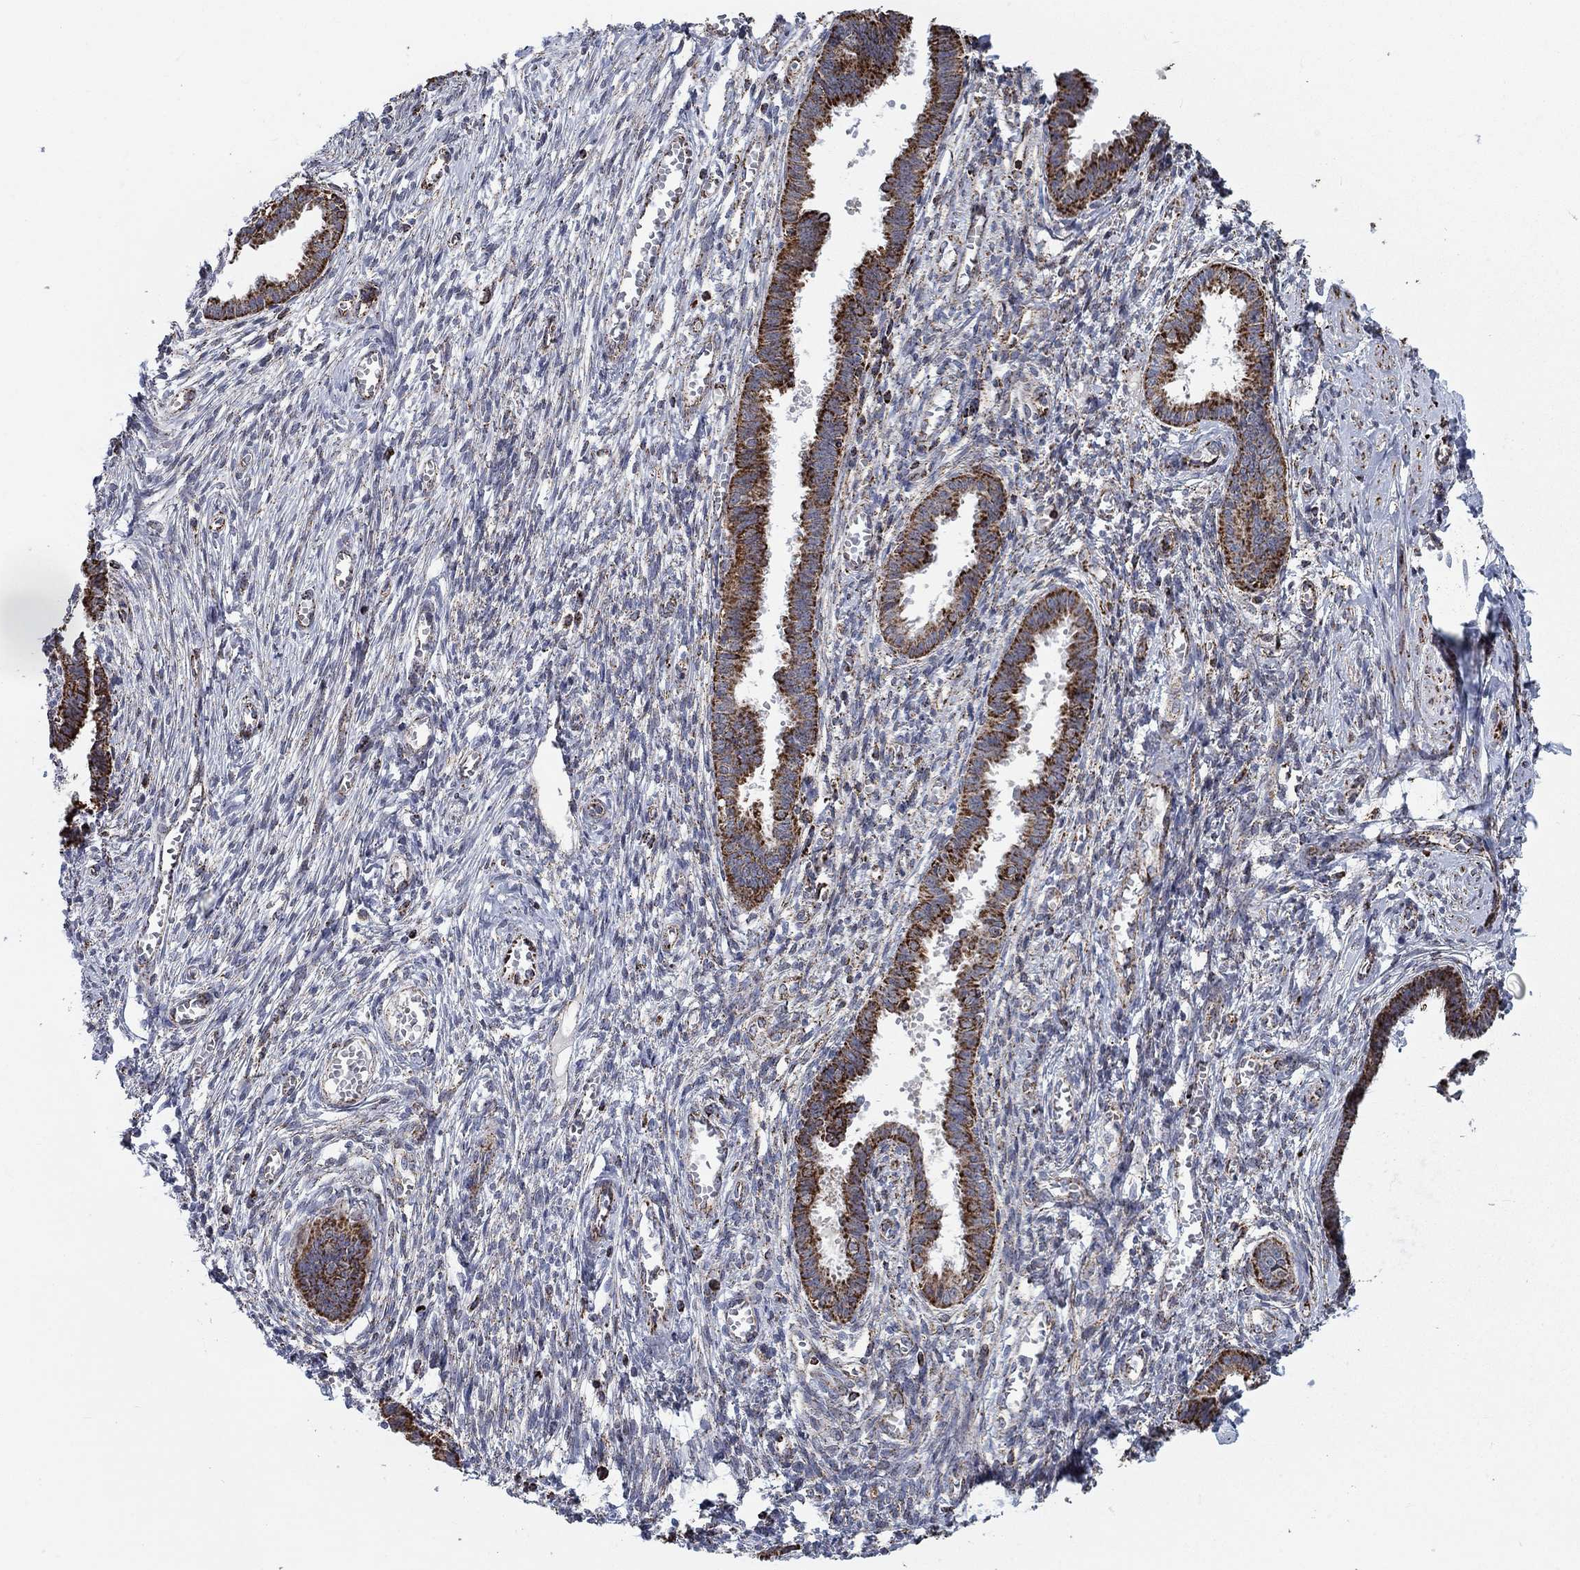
{"staining": {"intensity": "strong", "quantity": "<25%", "location": "cytoplasmic/membranous"}, "tissue": "endometrium", "cell_type": "Cells in endometrial stroma", "image_type": "normal", "snomed": [{"axis": "morphology", "description": "Normal tissue, NOS"}, {"axis": "topography", "description": "Cervix"}, {"axis": "topography", "description": "Endometrium"}], "caption": "Cells in endometrial stroma display strong cytoplasmic/membranous expression in approximately <25% of cells in unremarkable endometrium.", "gene": "MOAP1", "patient": {"sex": "female", "age": 37}}